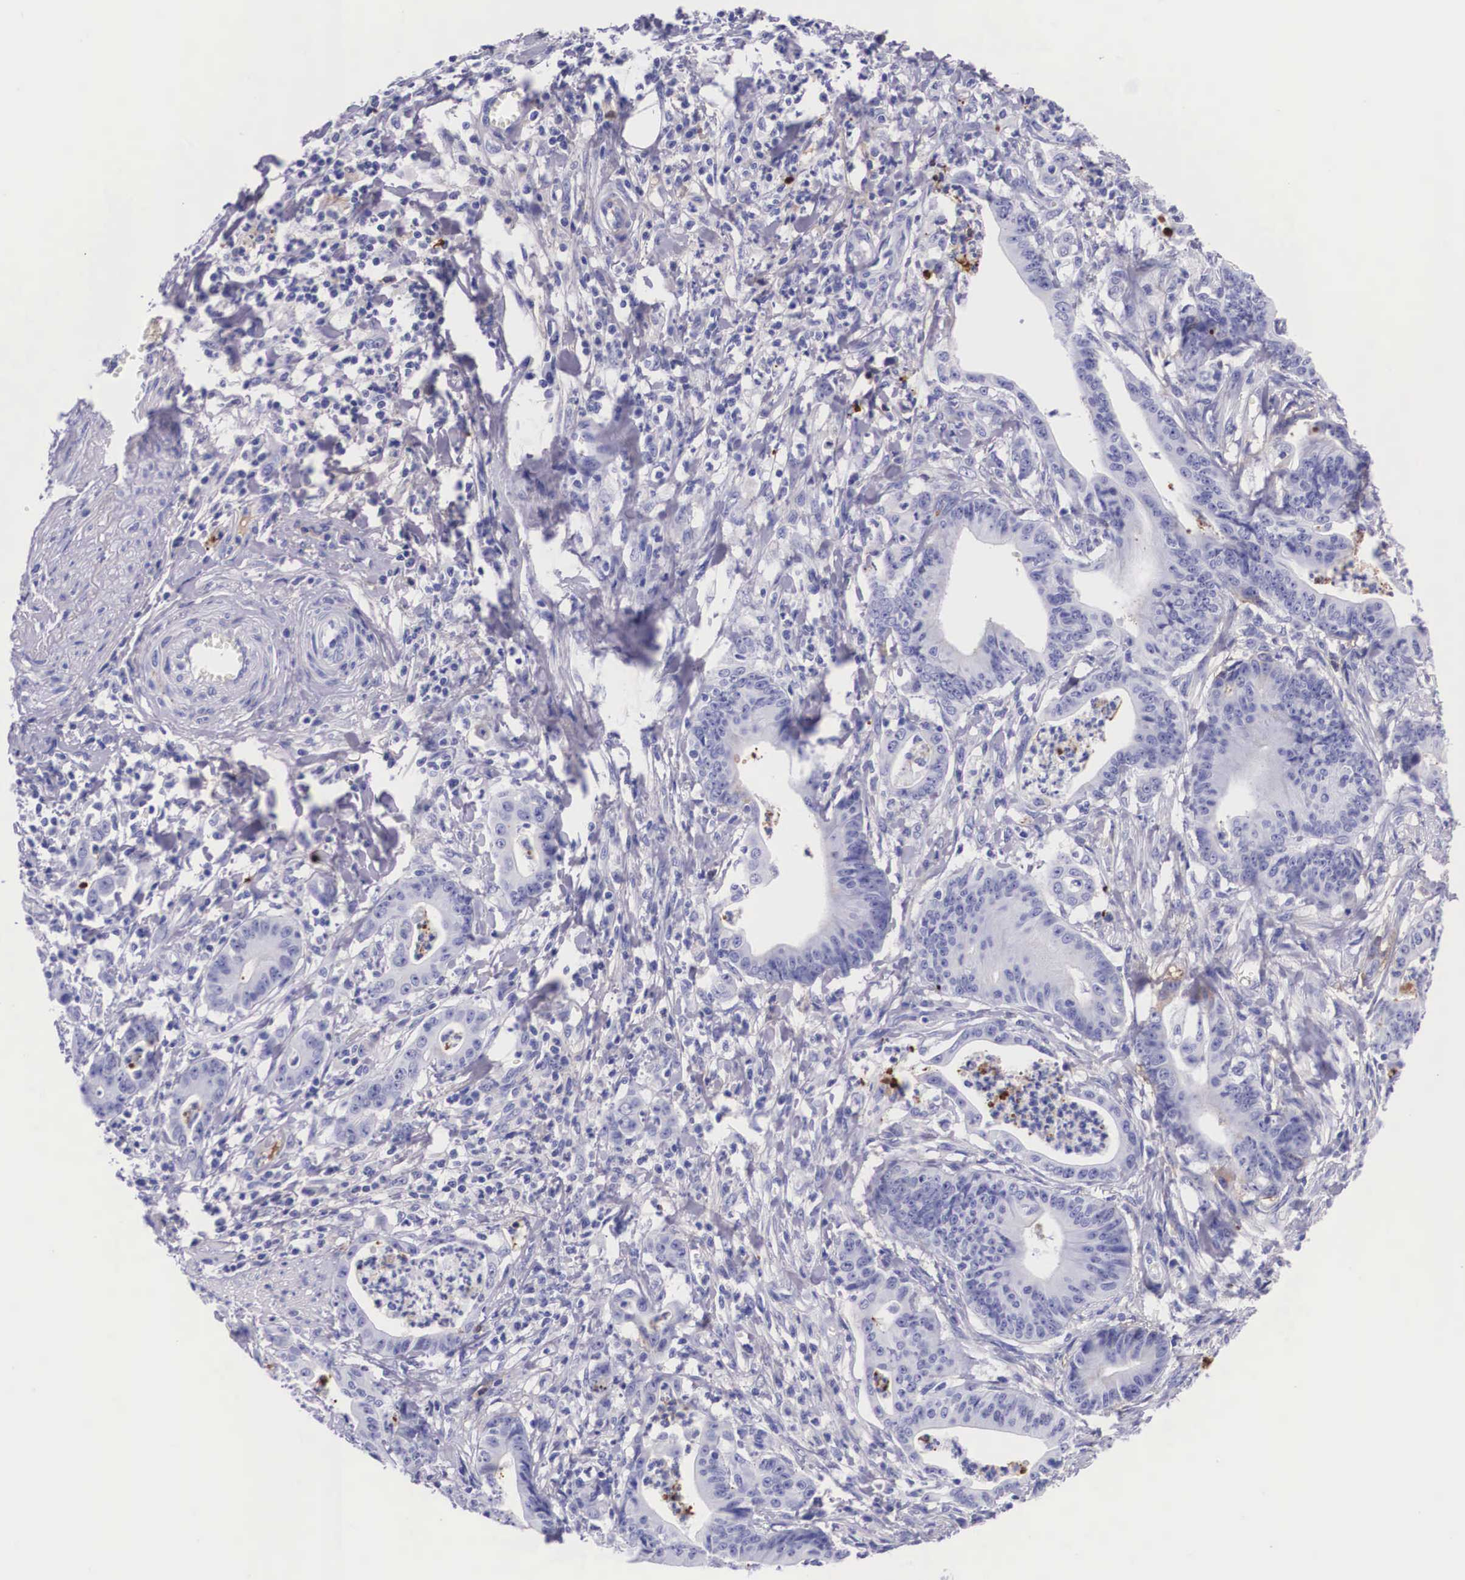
{"staining": {"intensity": "negative", "quantity": "none", "location": "none"}, "tissue": "stomach cancer", "cell_type": "Tumor cells", "image_type": "cancer", "snomed": [{"axis": "morphology", "description": "Adenocarcinoma, NOS"}, {"axis": "topography", "description": "Stomach, lower"}], "caption": "A high-resolution micrograph shows immunohistochemistry (IHC) staining of stomach cancer (adenocarcinoma), which reveals no significant positivity in tumor cells.", "gene": "PLG", "patient": {"sex": "female", "age": 86}}